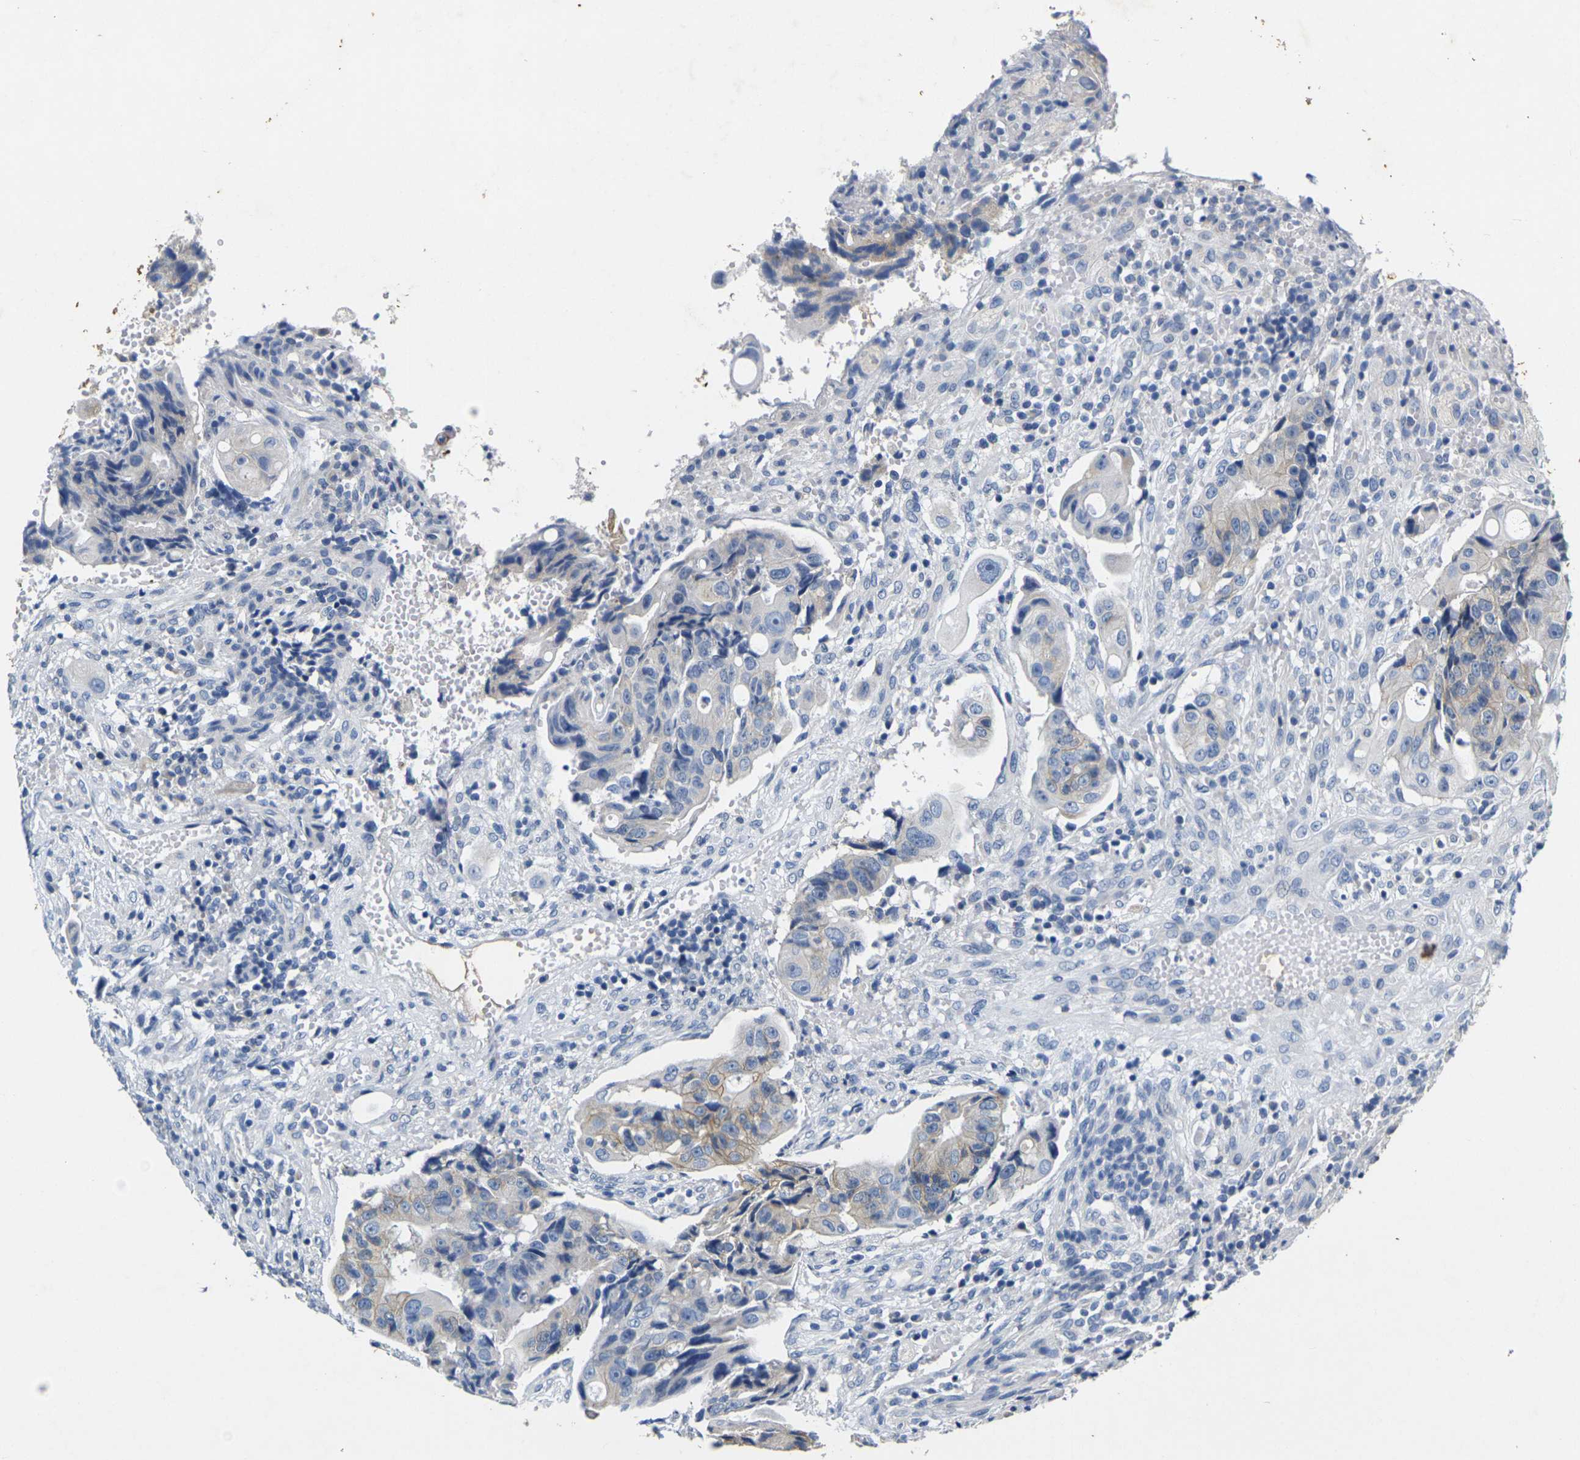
{"staining": {"intensity": "moderate", "quantity": "<25%", "location": "cytoplasmic/membranous"}, "tissue": "colorectal cancer", "cell_type": "Tumor cells", "image_type": "cancer", "snomed": [{"axis": "morphology", "description": "Adenocarcinoma, NOS"}, {"axis": "topography", "description": "Colon"}], "caption": "Moderate cytoplasmic/membranous staining is appreciated in approximately <25% of tumor cells in colorectal cancer (adenocarcinoma).", "gene": "NOCT", "patient": {"sex": "female", "age": 57}}